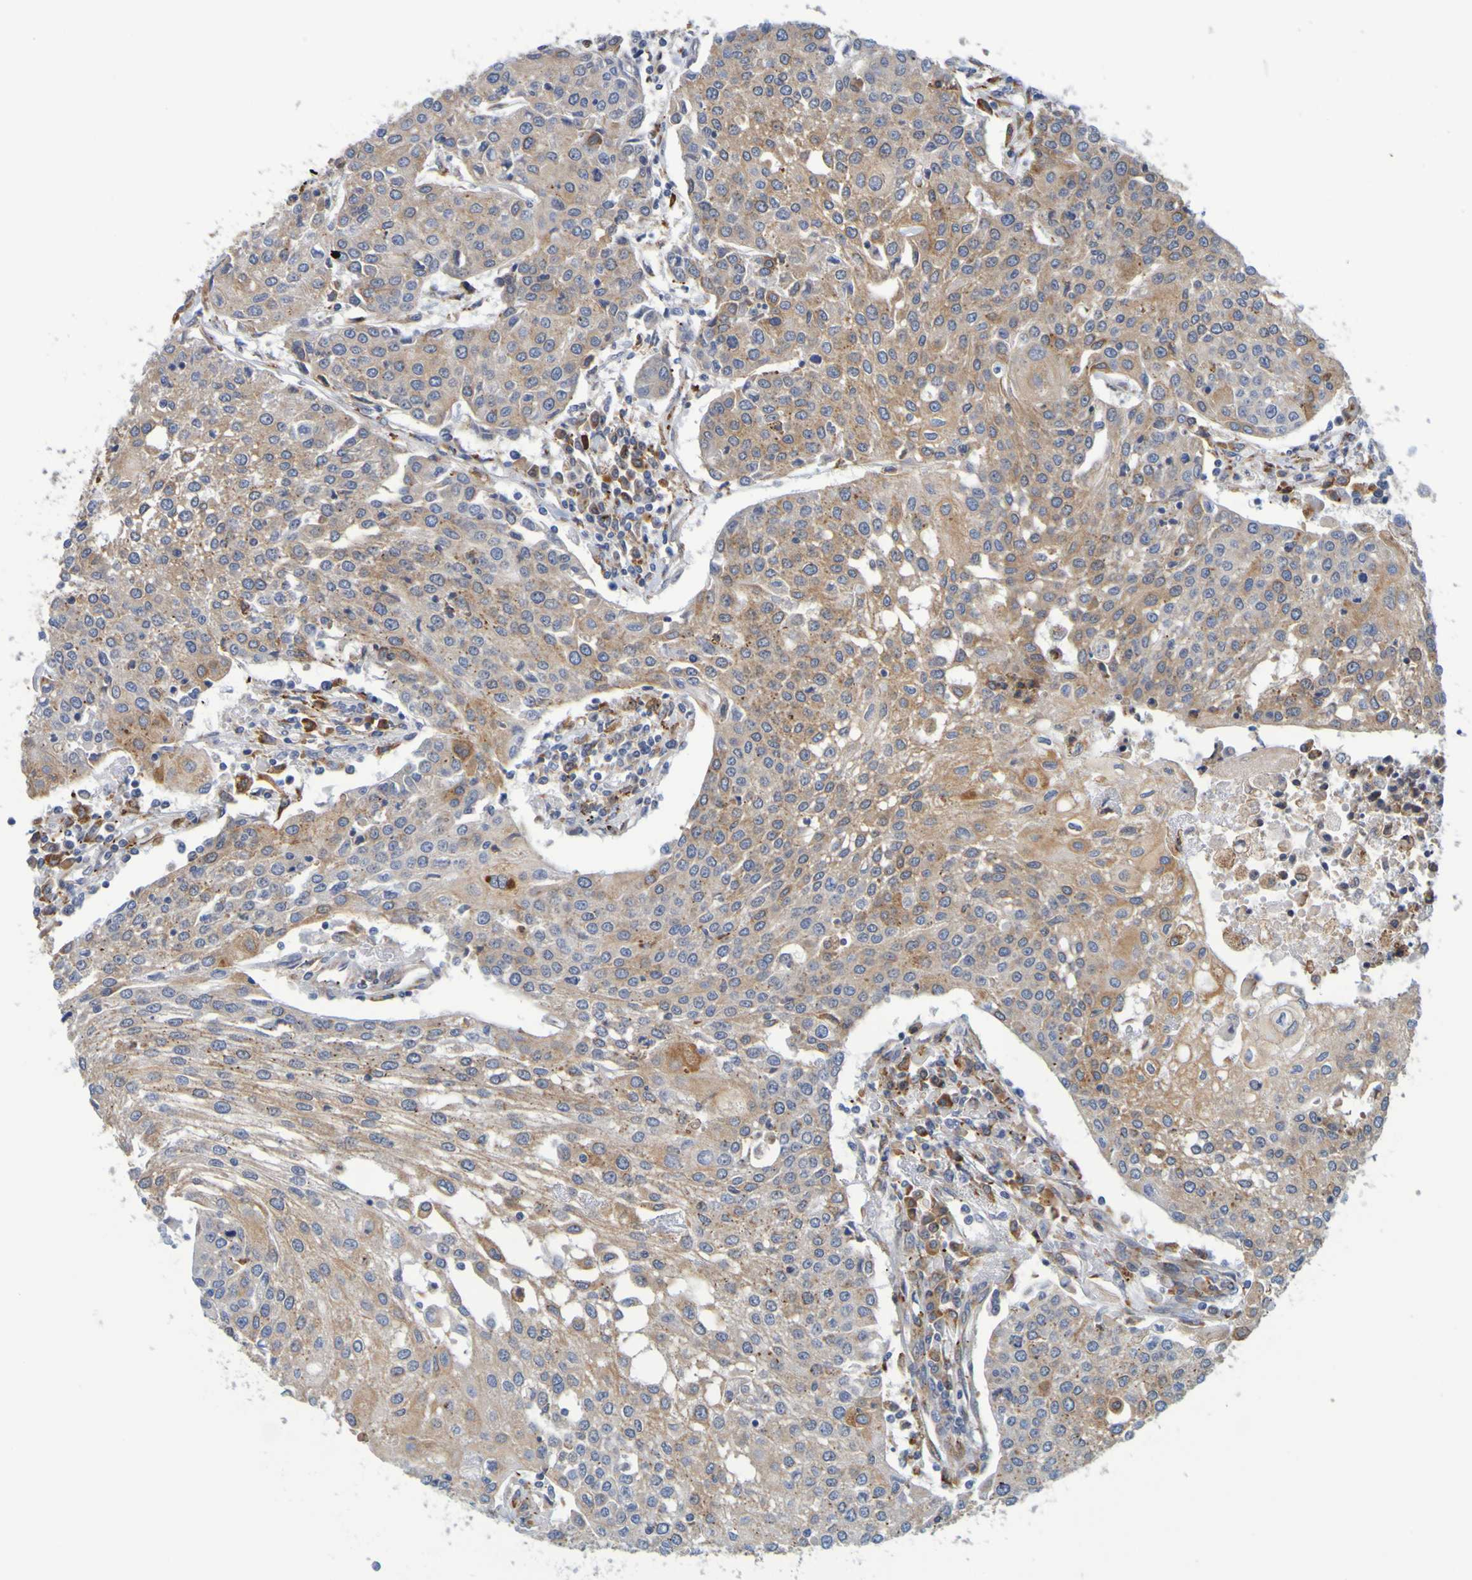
{"staining": {"intensity": "moderate", "quantity": ">75%", "location": "cytoplasmic/membranous"}, "tissue": "urothelial cancer", "cell_type": "Tumor cells", "image_type": "cancer", "snomed": [{"axis": "morphology", "description": "Urothelial carcinoma, High grade"}, {"axis": "topography", "description": "Urinary bladder"}], "caption": "This histopathology image demonstrates immunohistochemistry (IHC) staining of human urothelial cancer, with medium moderate cytoplasmic/membranous expression in approximately >75% of tumor cells.", "gene": "SIL1", "patient": {"sex": "female", "age": 85}}